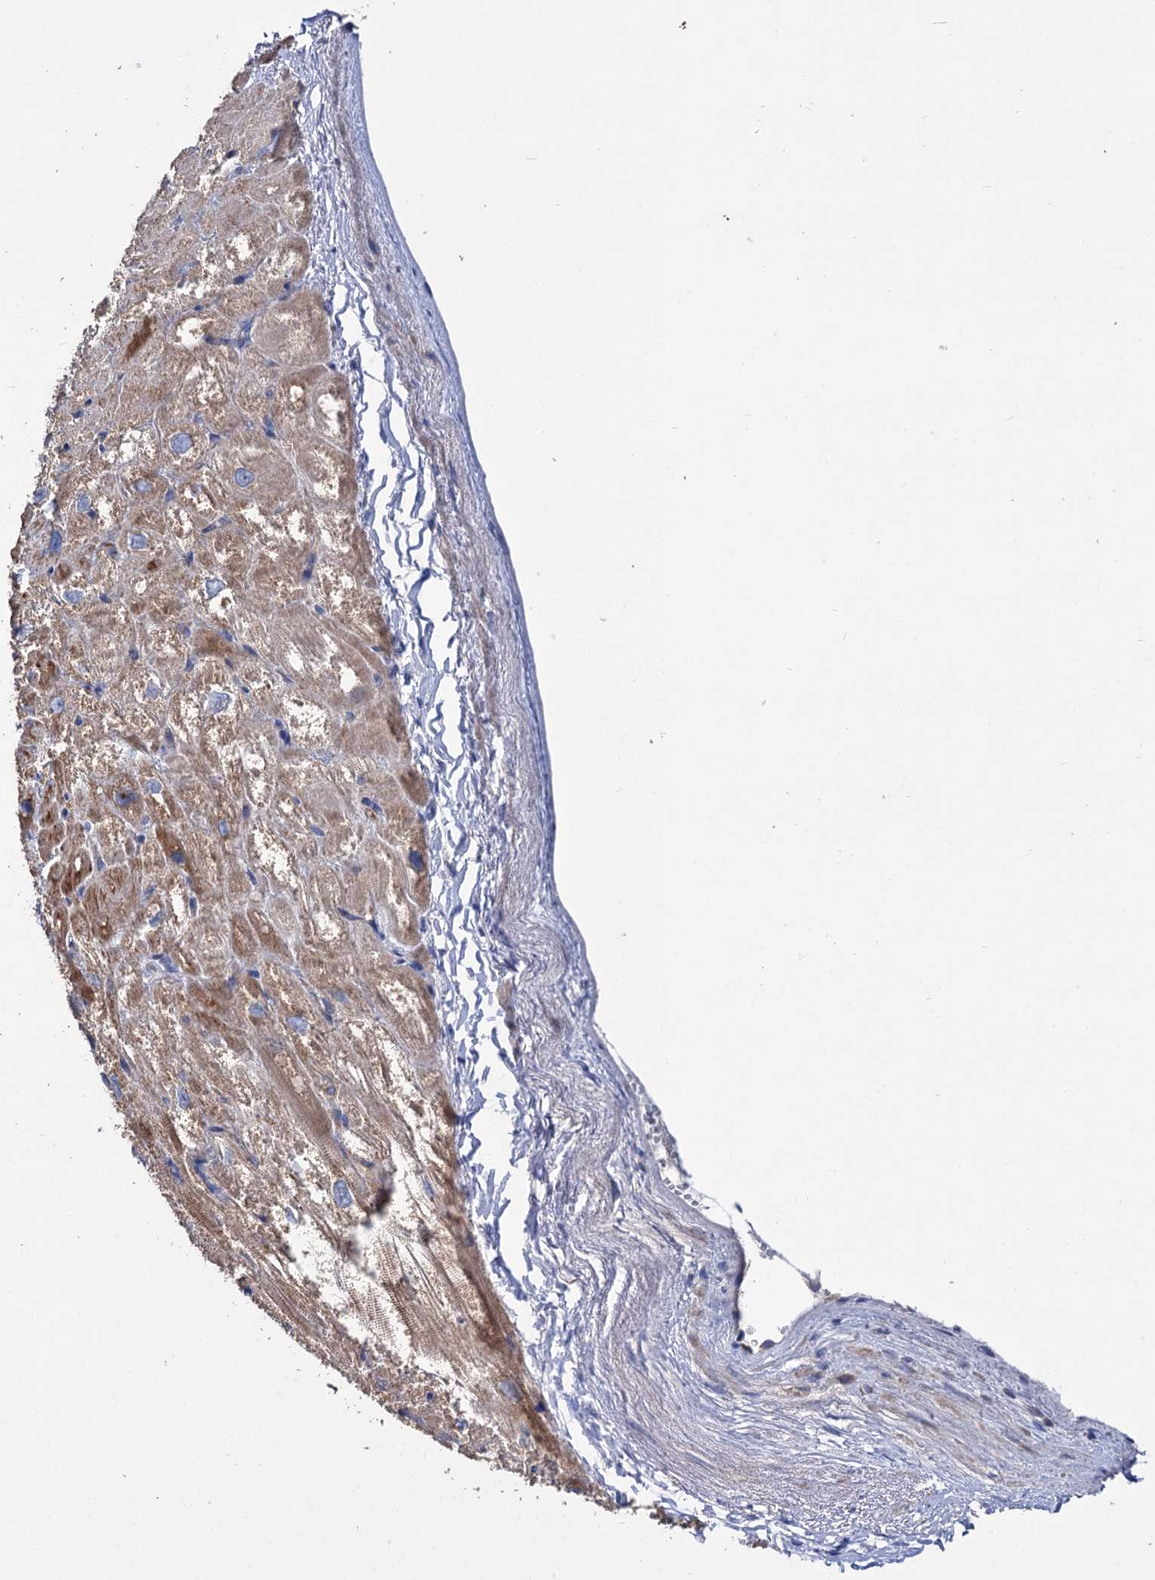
{"staining": {"intensity": "moderate", "quantity": ">75%", "location": "cytoplasmic/membranous"}, "tissue": "heart muscle", "cell_type": "Cardiomyocytes", "image_type": "normal", "snomed": [{"axis": "morphology", "description": "Normal tissue, NOS"}, {"axis": "topography", "description": "Heart"}], "caption": "An immunohistochemistry (IHC) photomicrograph of normal tissue is shown. Protein staining in brown highlights moderate cytoplasmic/membranous positivity in heart muscle within cardiomyocytes.", "gene": "CLPB", "patient": {"sex": "male", "age": 50}}